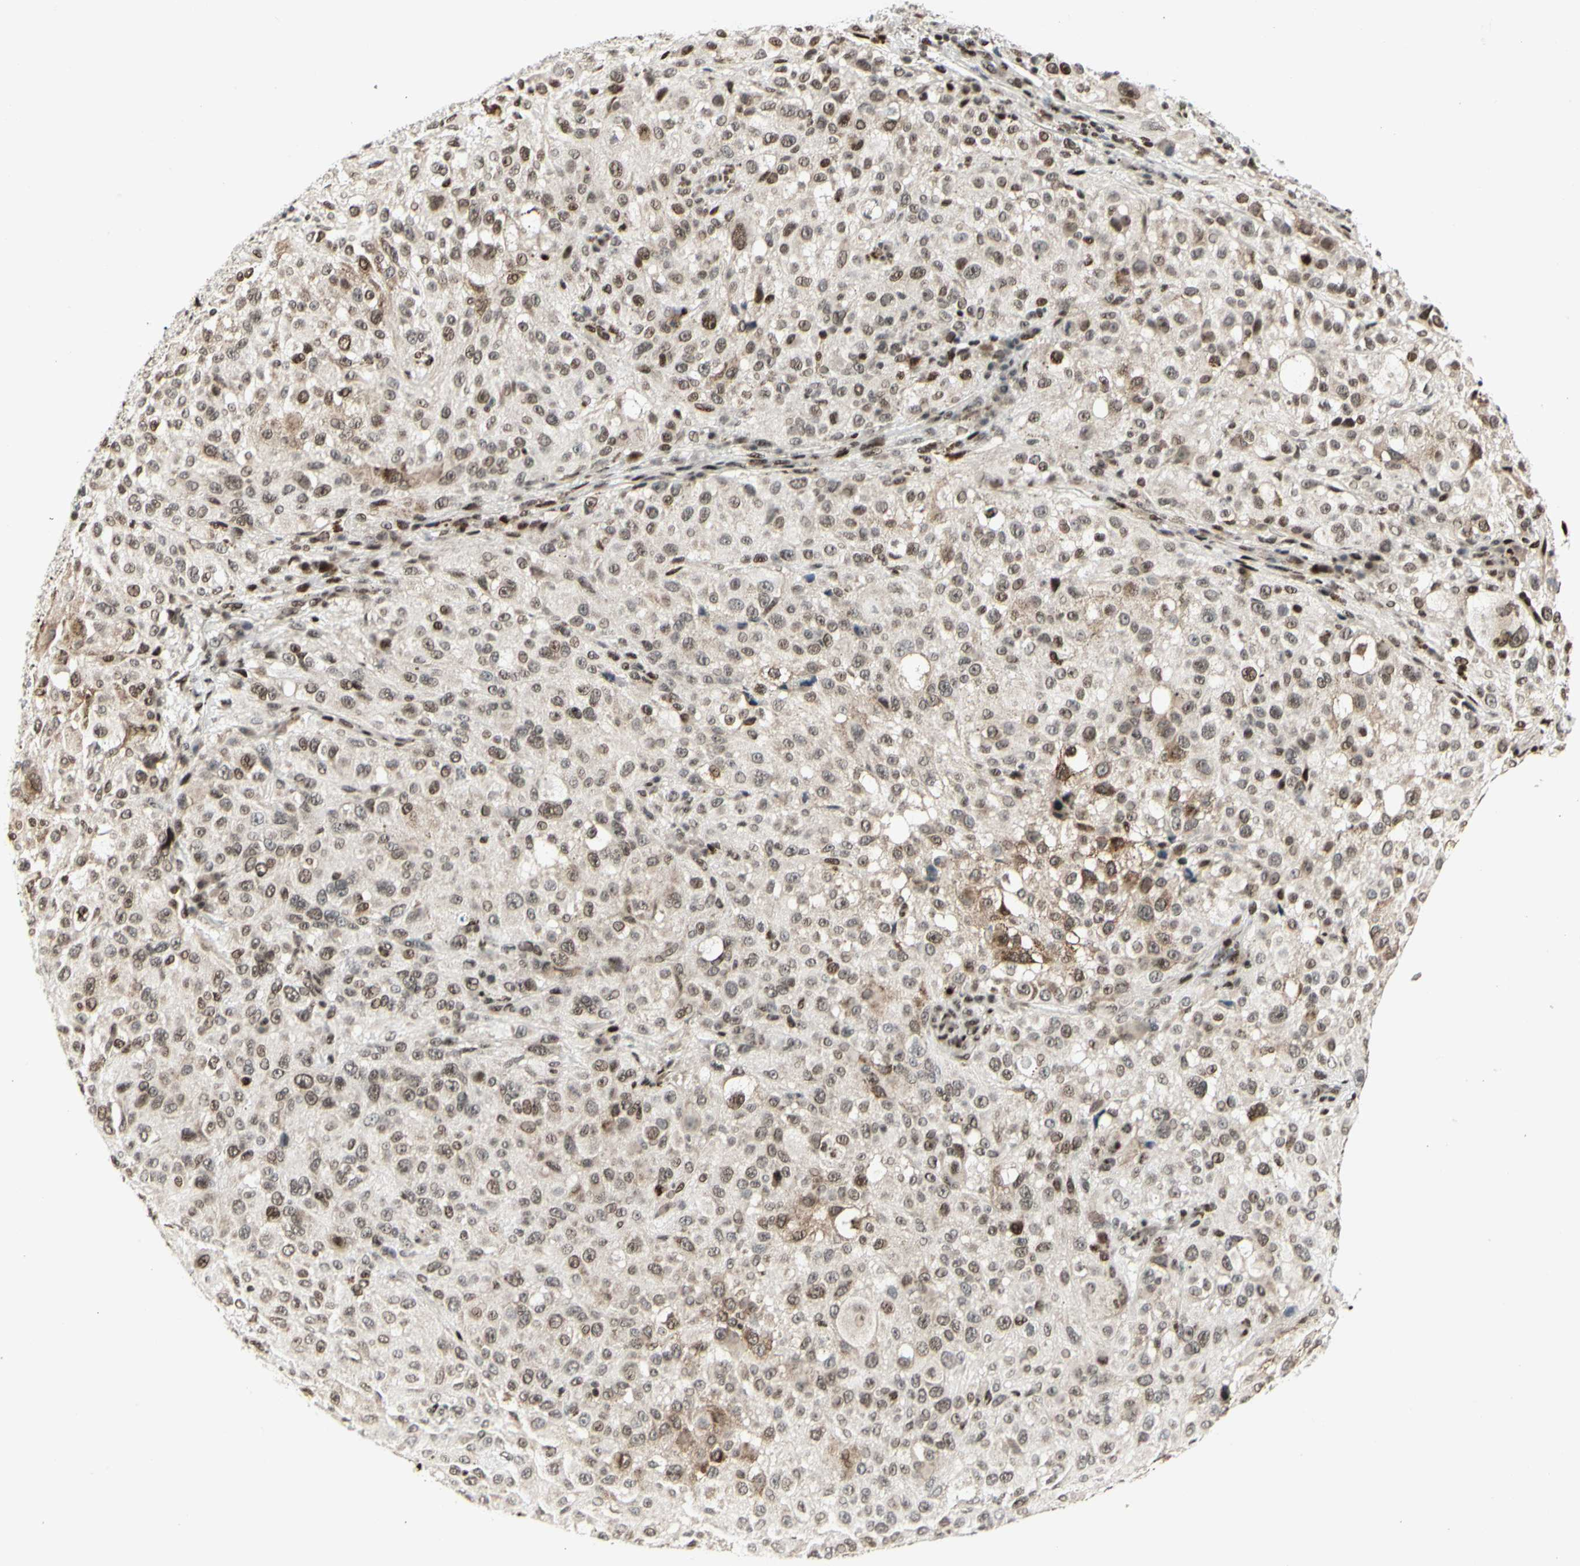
{"staining": {"intensity": "strong", "quantity": ">75%", "location": "nuclear"}, "tissue": "melanoma", "cell_type": "Tumor cells", "image_type": "cancer", "snomed": [{"axis": "morphology", "description": "Necrosis, NOS"}, {"axis": "morphology", "description": "Malignant melanoma, NOS"}, {"axis": "topography", "description": "Skin"}], "caption": "Immunohistochemical staining of melanoma exhibits high levels of strong nuclear protein staining in about >75% of tumor cells.", "gene": "FOXJ2", "patient": {"sex": "female", "age": 87}}